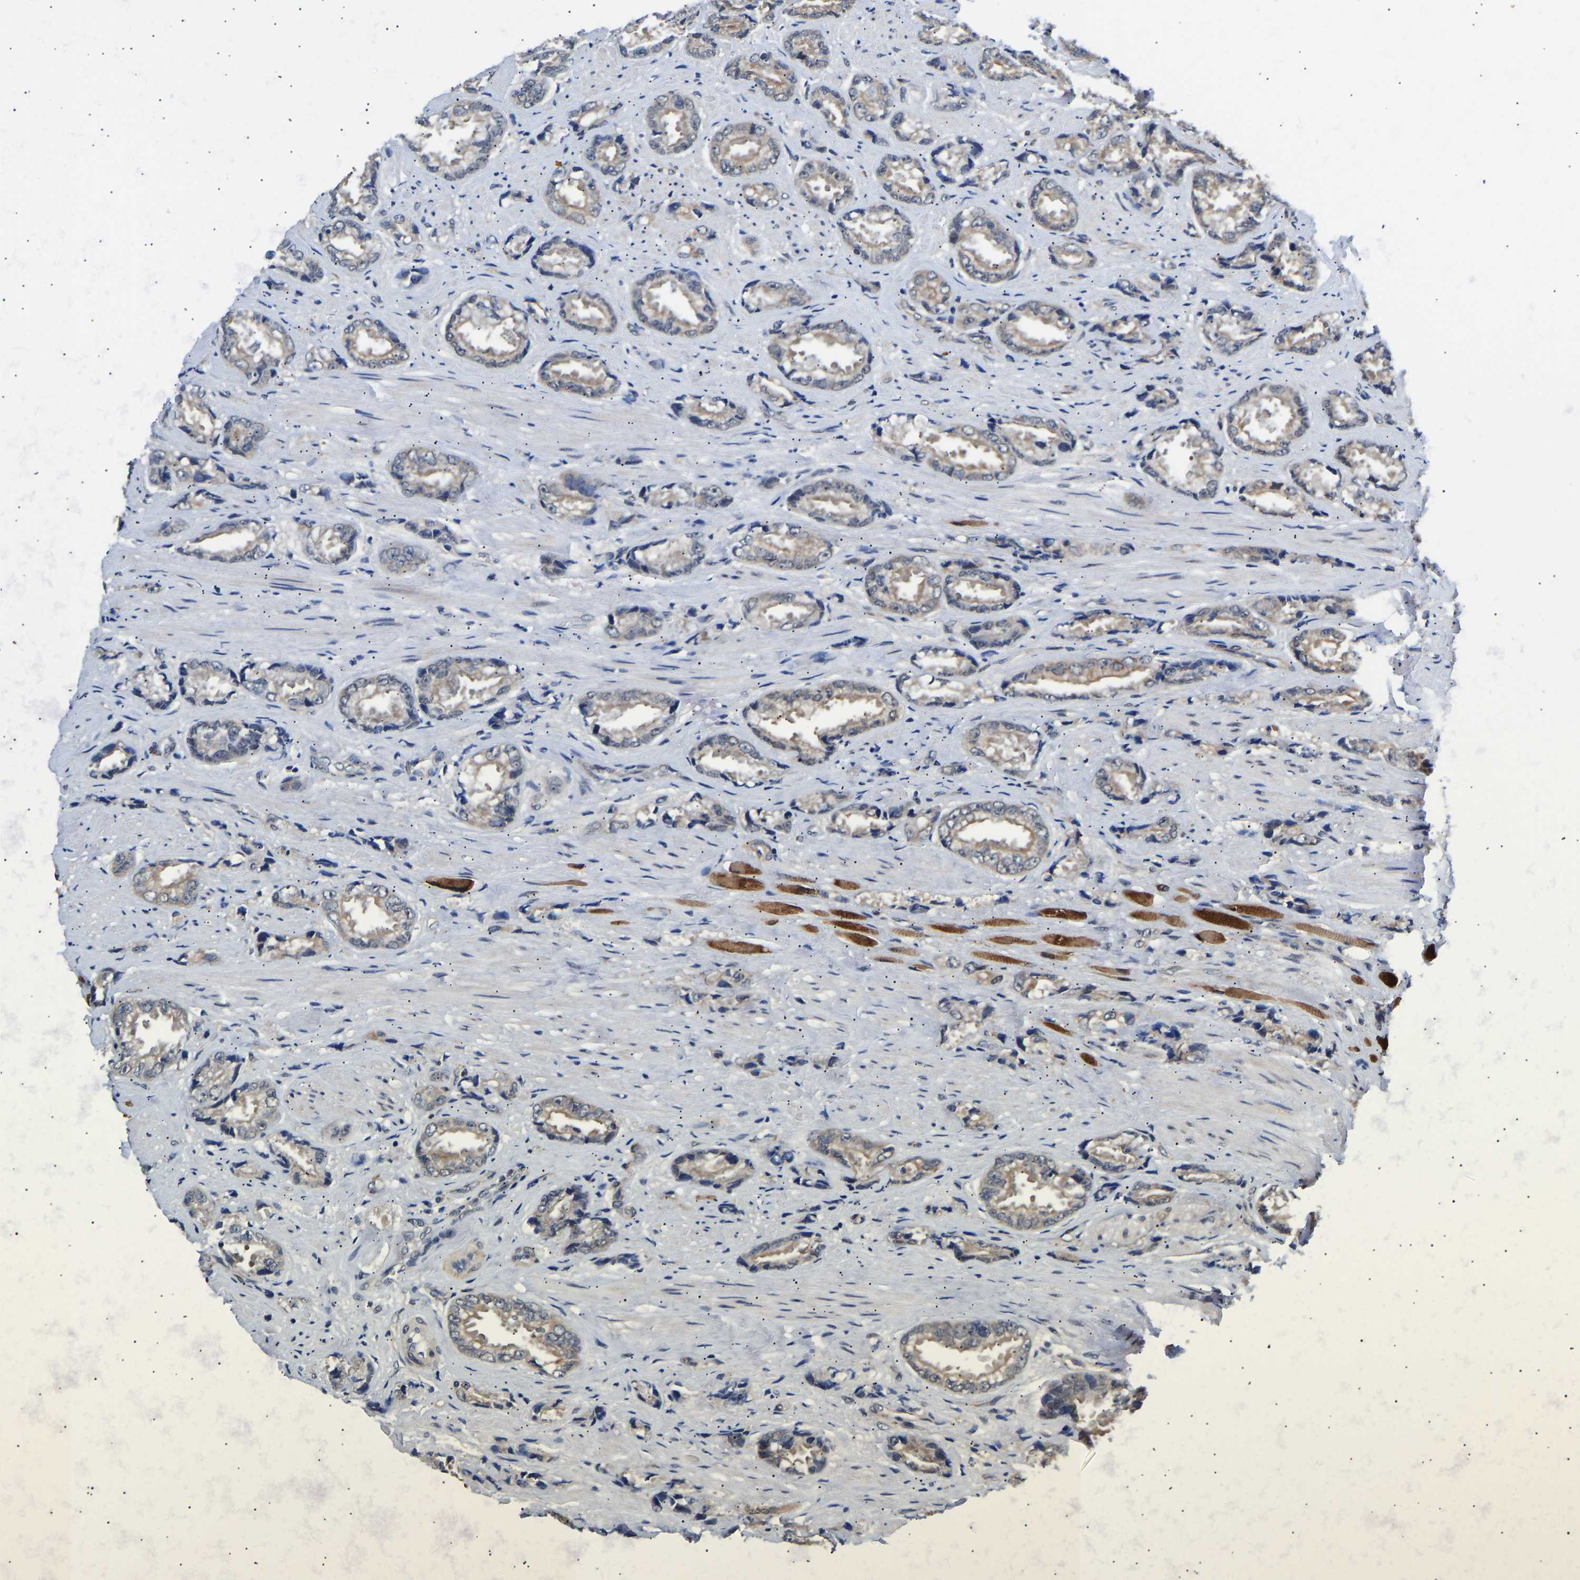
{"staining": {"intensity": "weak", "quantity": "25%-75%", "location": "cytoplasmic/membranous"}, "tissue": "prostate cancer", "cell_type": "Tumor cells", "image_type": "cancer", "snomed": [{"axis": "morphology", "description": "Adenocarcinoma, High grade"}, {"axis": "topography", "description": "Prostate"}], "caption": "The immunohistochemical stain labels weak cytoplasmic/membranous positivity in tumor cells of high-grade adenocarcinoma (prostate) tissue.", "gene": "METTL16", "patient": {"sex": "male", "age": 61}}